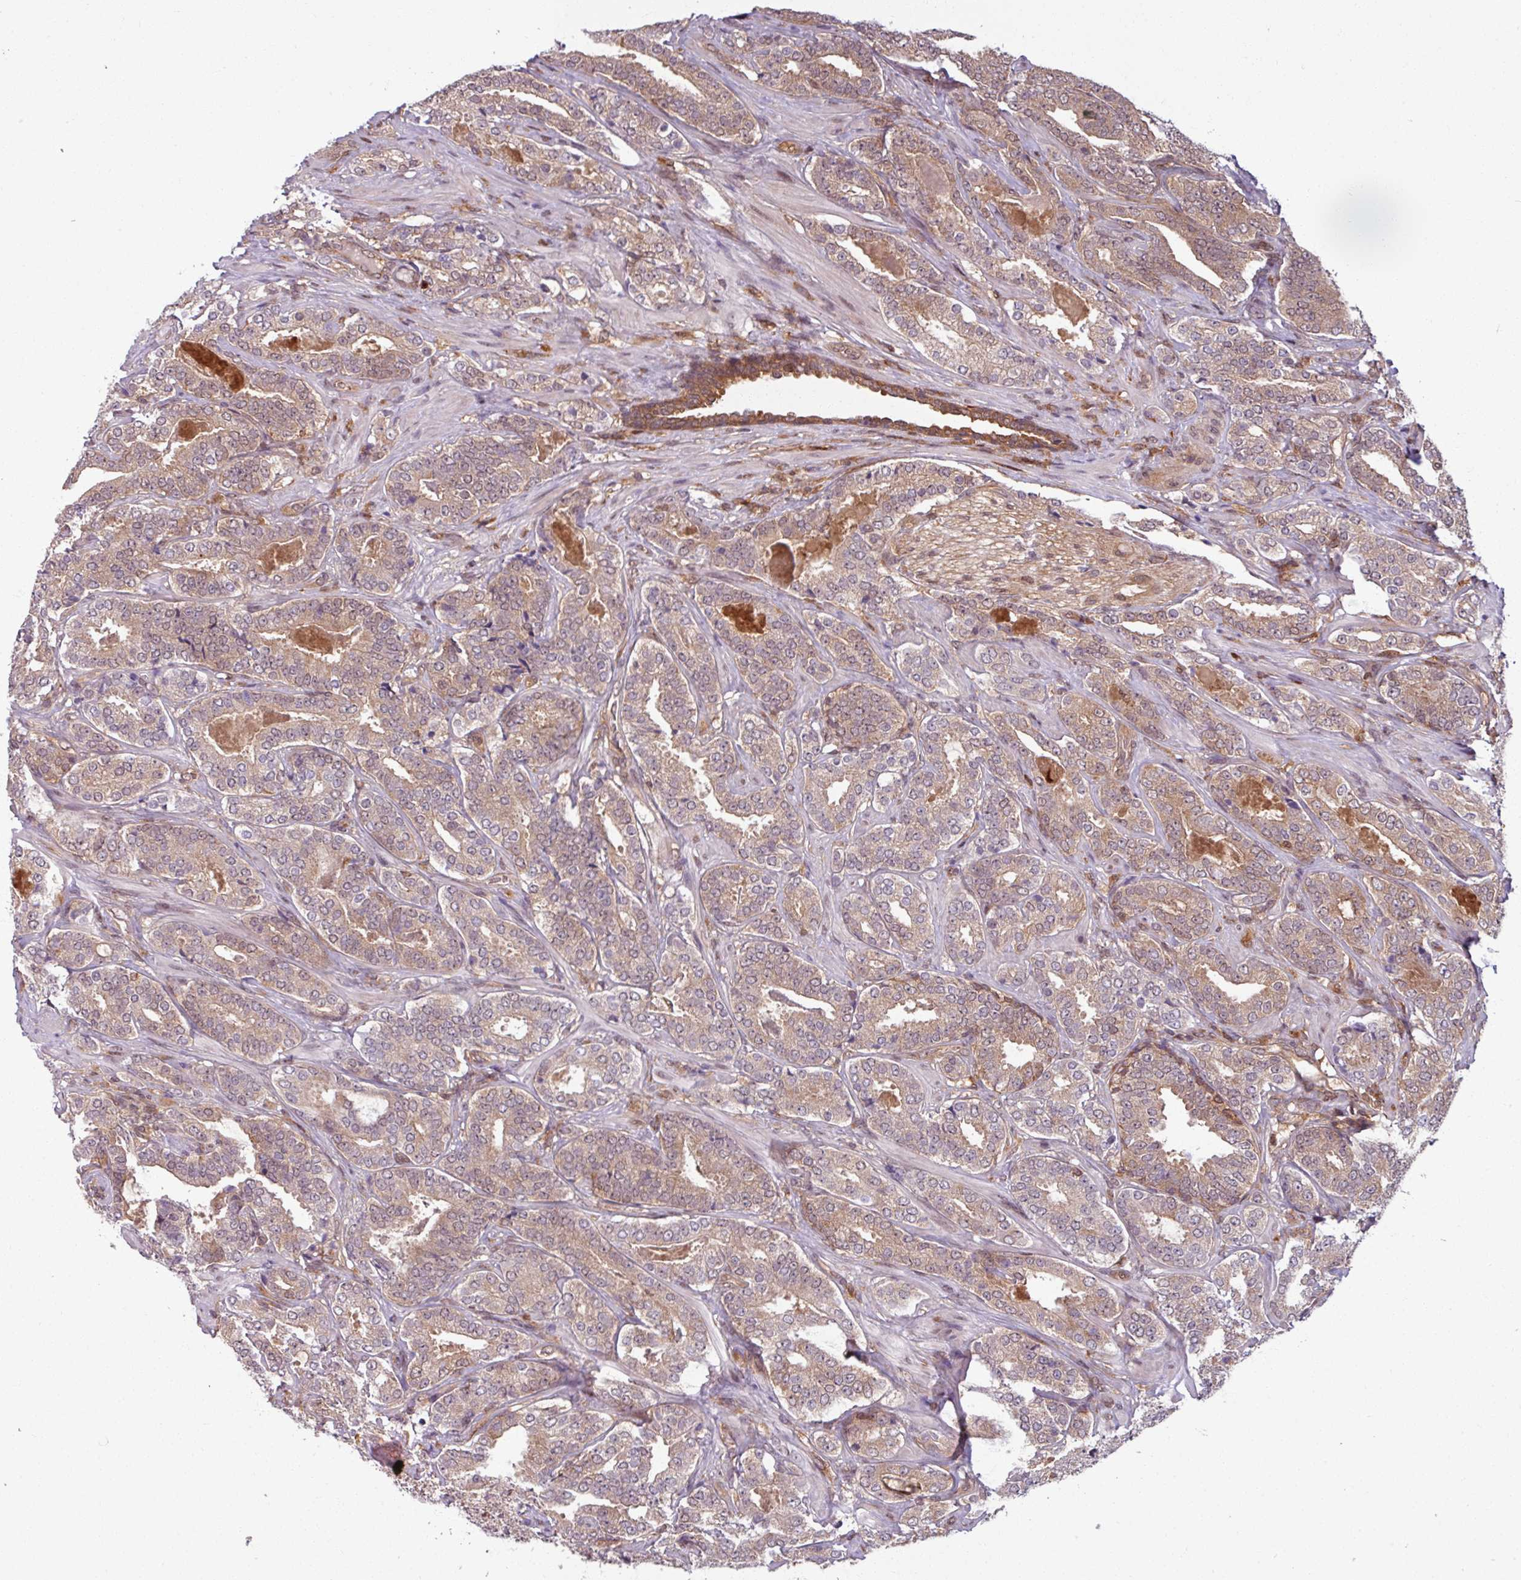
{"staining": {"intensity": "weak", "quantity": "25%-75%", "location": "cytoplasmic/membranous"}, "tissue": "prostate cancer", "cell_type": "Tumor cells", "image_type": "cancer", "snomed": [{"axis": "morphology", "description": "Adenocarcinoma, High grade"}, {"axis": "topography", "description": "Prostate"}], "caption": "This image displays immunohistochemistry staining of human prostate adenocarcinoma (high-grade), with low weak cytoplasmic/membranous staining in approximately 25%-75% of tumor cells.", "gene": "KCTD11", "patient": {"sex": "male", "age": 65}}